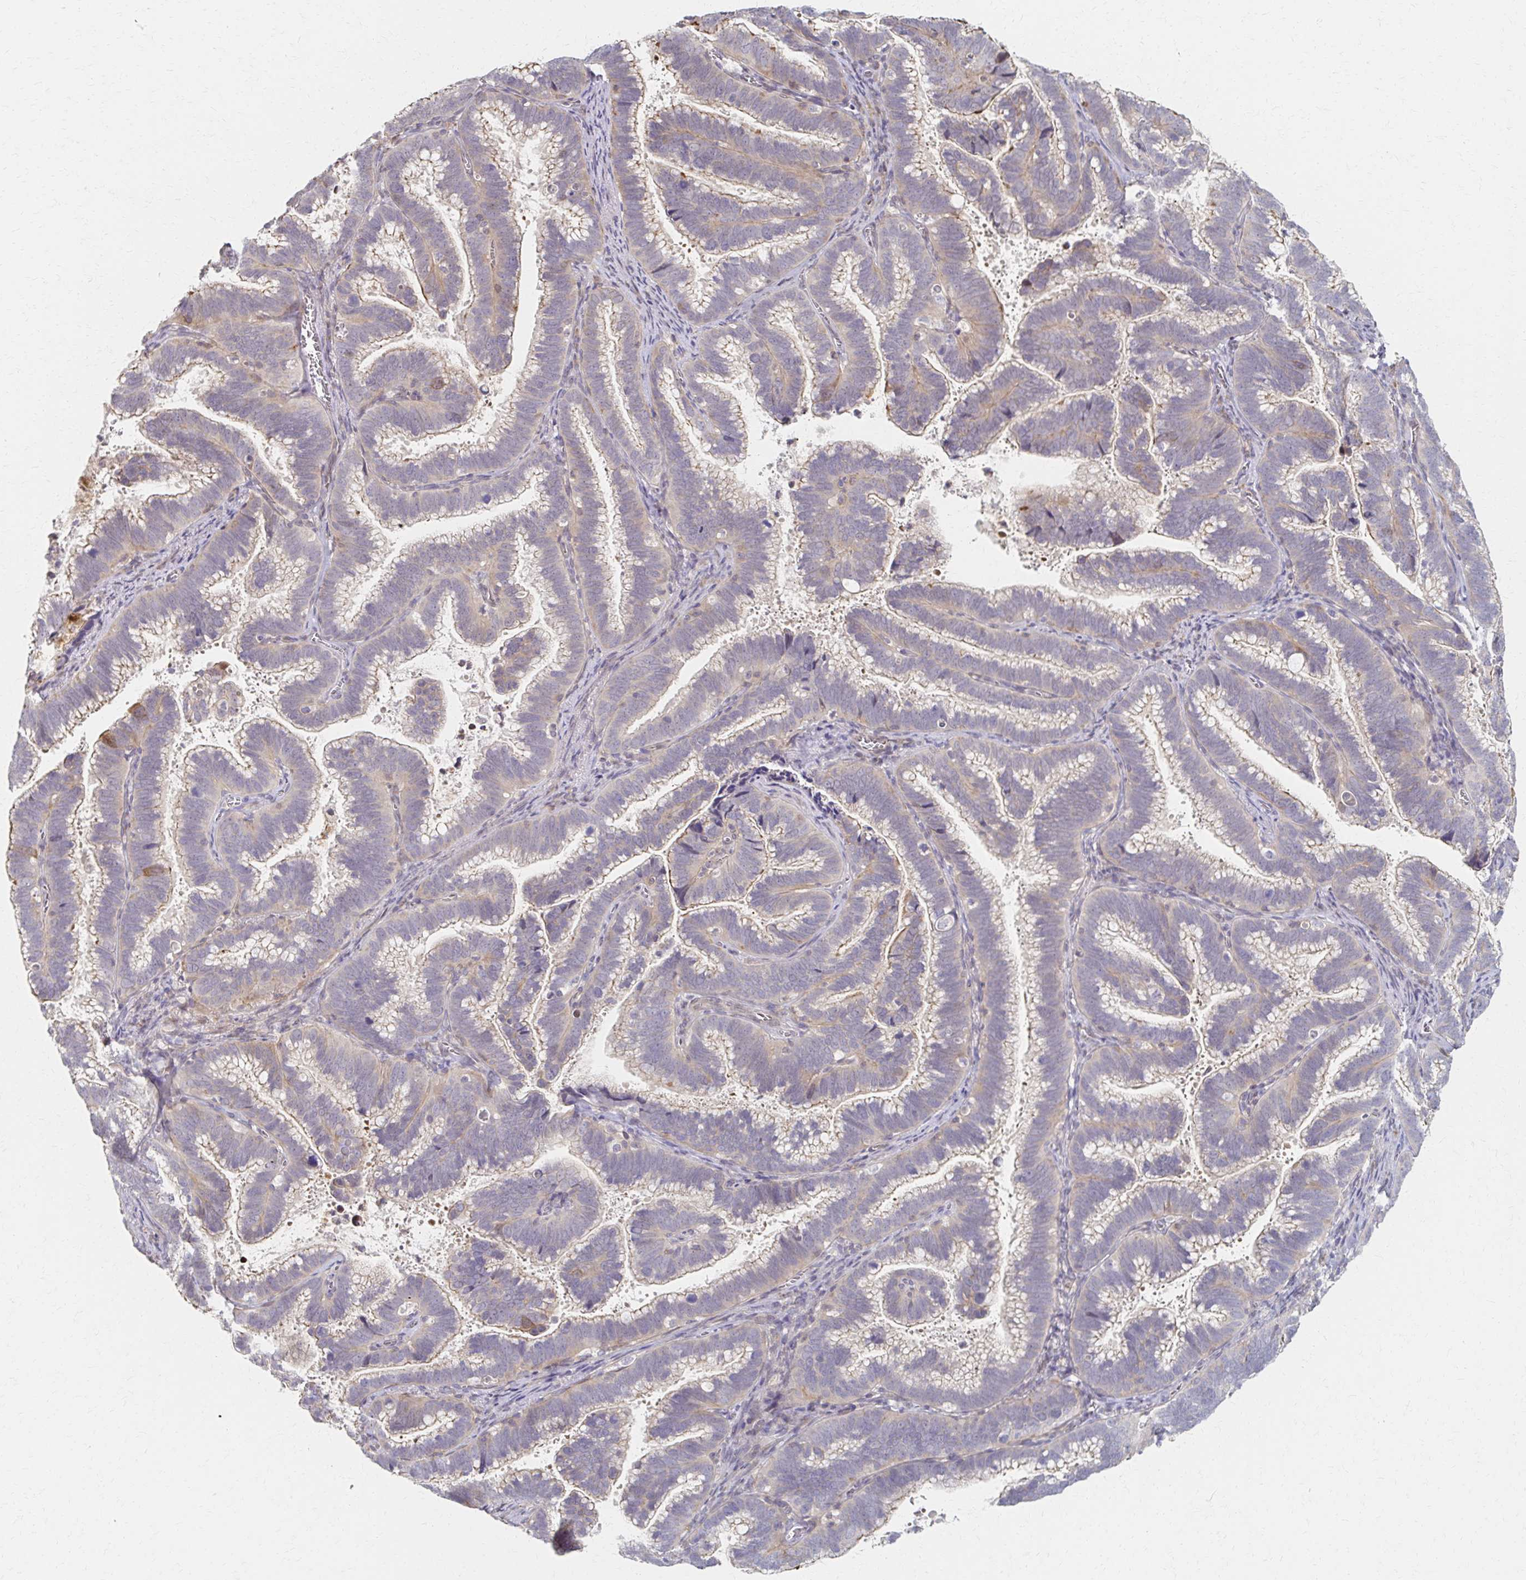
{"staining": {"intensity": "moderate", "quantity": "<25%", "location": "cytoplasmic/membranous"}, "tissue": "cervical cancer", "cell_type": "Tumor cells", "image_type": "cancer", "snomed": [{"axis": "morphology", "description": "Adenocarcinoma, NOS"}, {"axis": "topography", "description": "Cervix"}], "caption": "Immunohistochemistry (IHC) (DAB (3,3'-diaminobenzidine)) staining of cervical adenocarcinoma exhibits moderate cytoplasmic/membranous protein expression in approximately <25% of tumor cells.", "gene": "EOLA2", "patient": {"sex": "female", "age": 61}}